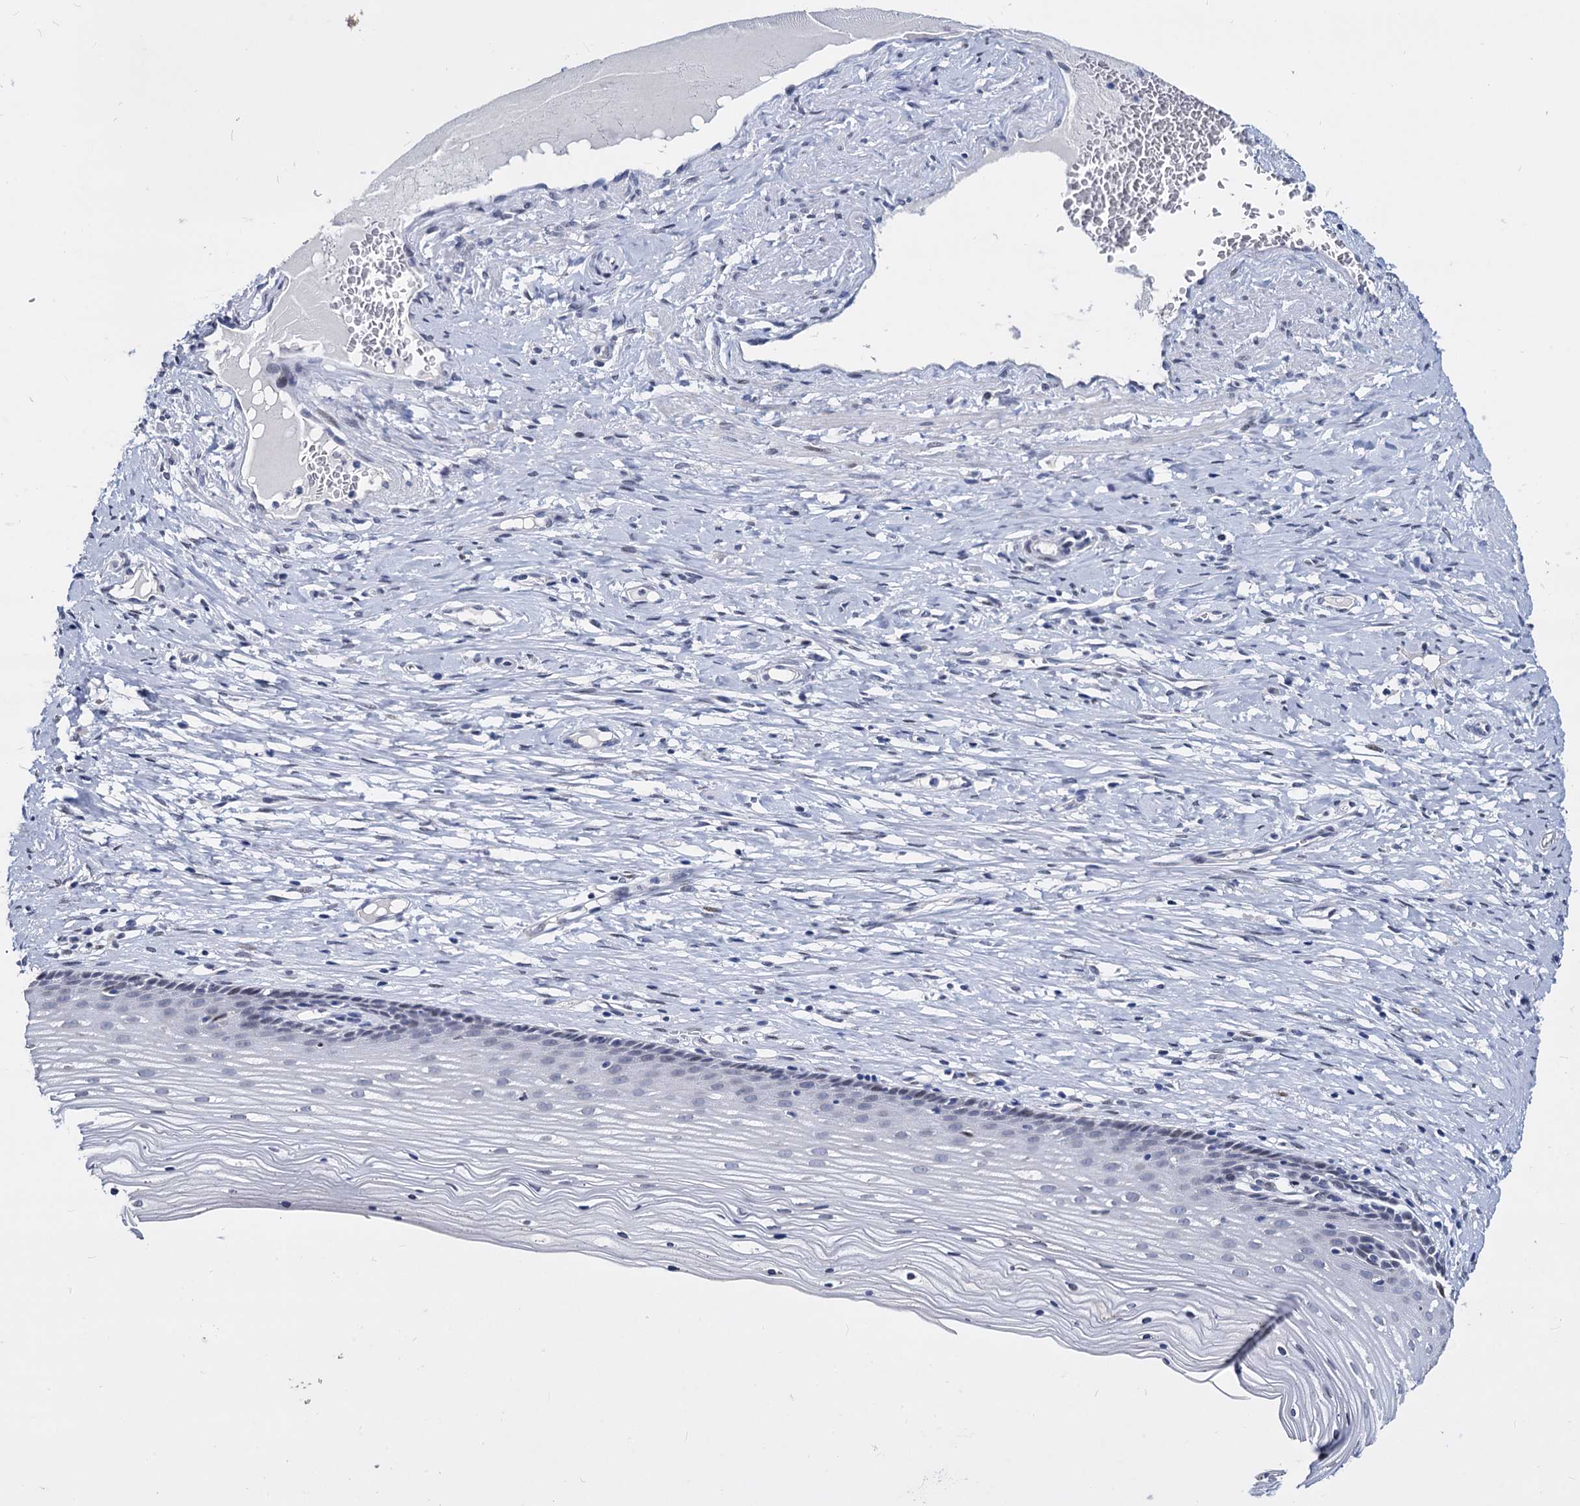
{"staining": {"intensity": "negative", "quantity": "none", "location": "none"}, "tissue": "cervix", "cell_type": "Glandular cells", "image_type": "normal", "snomed": [{"axis": "morphology", "description": "Normal tissue, NOS"}, {"axis": "topography", "description": "Cervix"}], "caption": "Image shows no protein expression in glandular cells of normal cervix. (DAB IHC visualized using brightfield microscopy, high magnification).", "gene": "MAGEA4", "patient": {"sex": "female", "age": 42}}